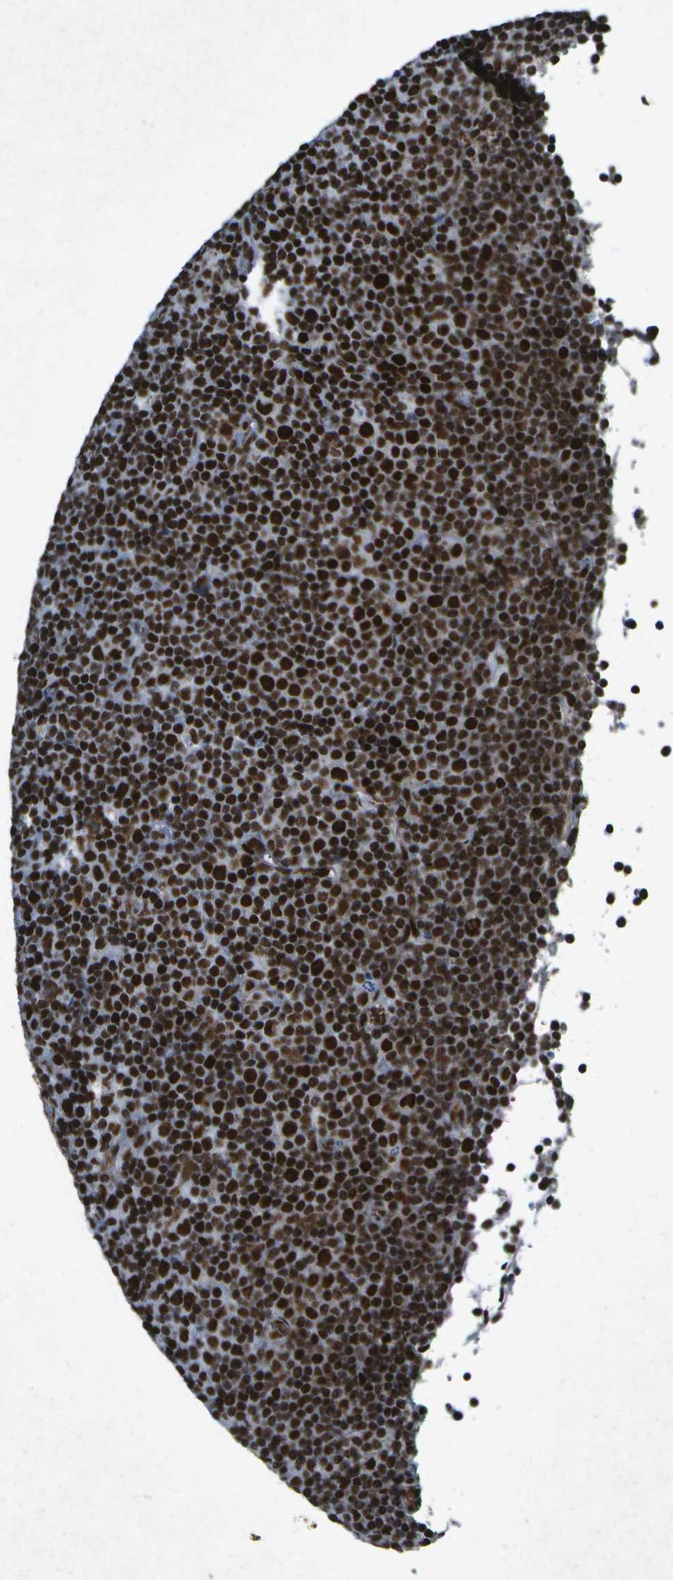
{"staining": {"intensity": "strong", "quantity": ">75%", "location": "nuclear"}, "tissue": "lymphoma", "cell_type": "Tumor cells", "image_type": "cancer", "snomed": [{"axis": "morphology", "description": "Malignant lymphoma, non-Hodgkin's type, Low grade"}, {"axis": "topography", "description": "Lymph node"}], "caption": "Protein expression analysis of human low-grade malignant lymphoma, non-Hodgkin's type reveals strong nuclear positivity in approximately >75% of tumor cells.", "gene": "MTA2", "patient": {"sex": "female", "age": 67}}